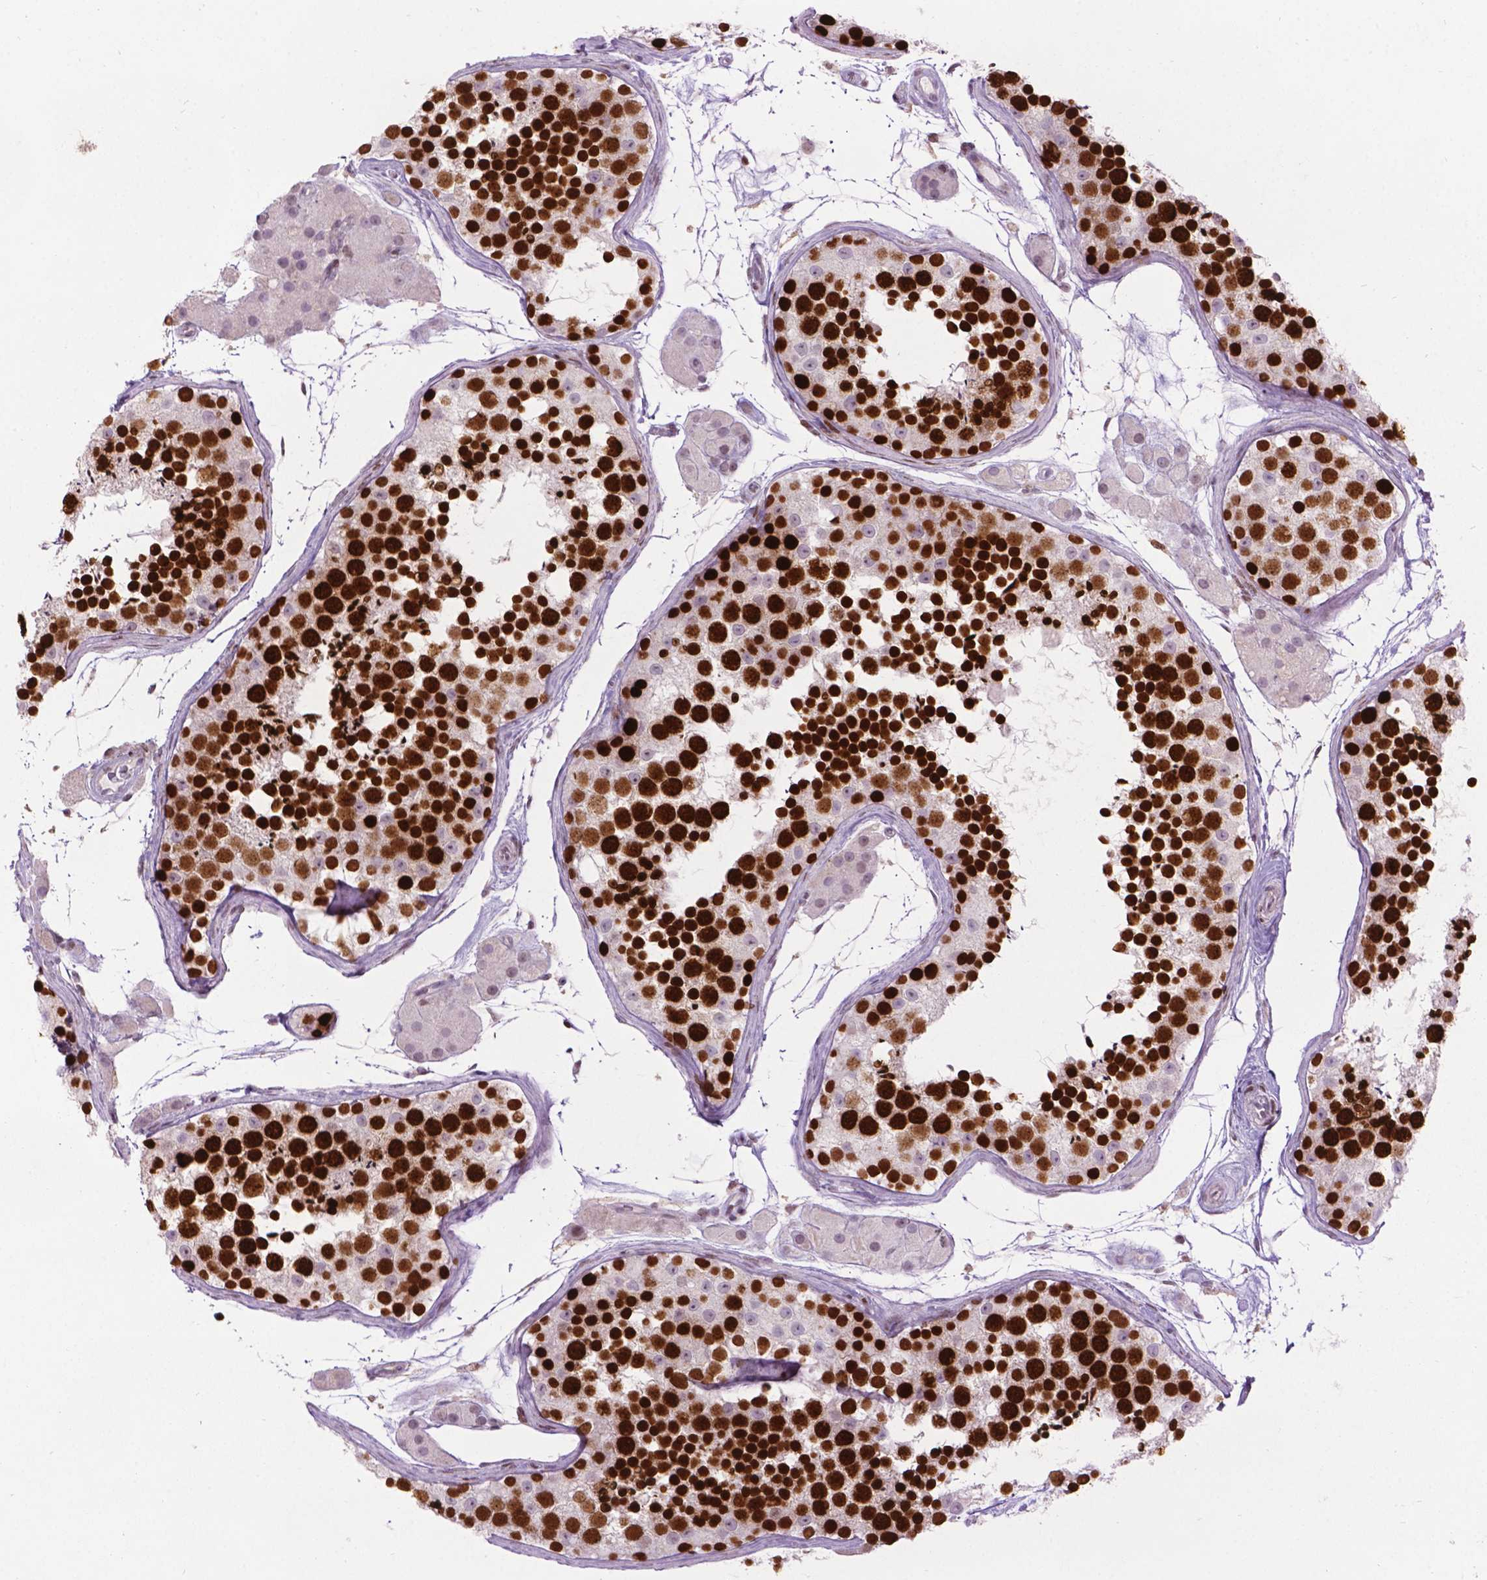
{"staining": {"intensity": "strong", "quantity": ">75%", "location": "nuclear"}, "tissue": "testis", "cell_type": "Cells in seminiferous ducts", "image_type": "normal", "snomed": [{"axis": "morphology", "description": "Normal tissue, NOS"}, {"axis": "topography", "description": "Testis"}], "caption": "DAB (3,3'-diaminobenzidine) immunohistochemical staining of normal testis displays strong nuclear protein staining in approximately >75% of cells in seminiferous ducts. (brown staining indicates protein expression, while blue staining denotes nuclei).", "gene": "TH", "patient": {"sex": "male", "age": 41}}